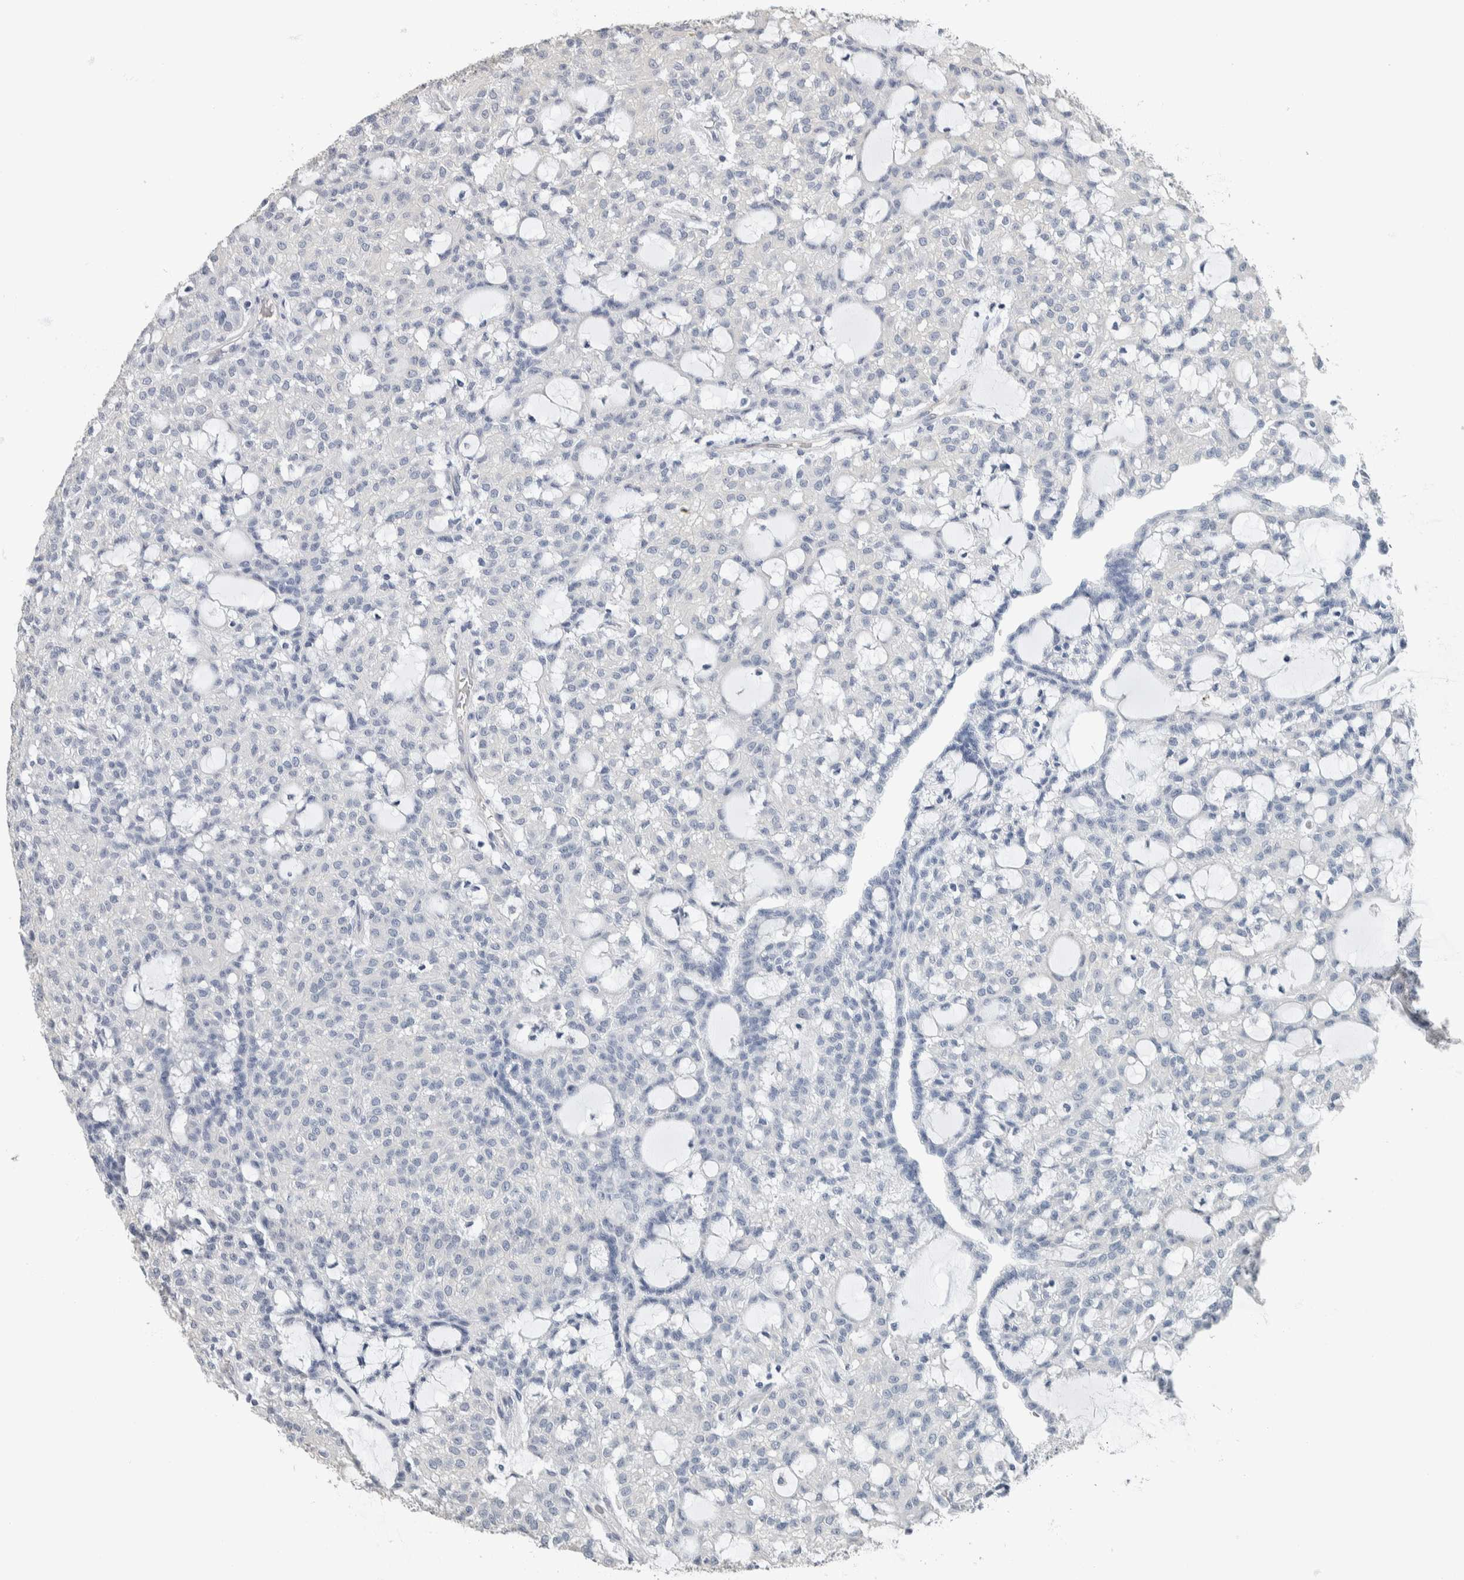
{"staining": {"intensity": "negative", "quantity": "none", "location": "none"}, "tissue": "renal cancer", "cell_type": "Tumor cells", "image_type": "cancer", "snomed": [{"axis": "morphology", "description": "Adenocarcinoma, NOS"}, {"axis": "topography", "description": "Kidney"}], "caption": "Human renal cancer stained for a protein using IHC demonstrates no expression in tumor cells.", "gene": "NEFM", "patient": {"sex": "male", "age": 63}}